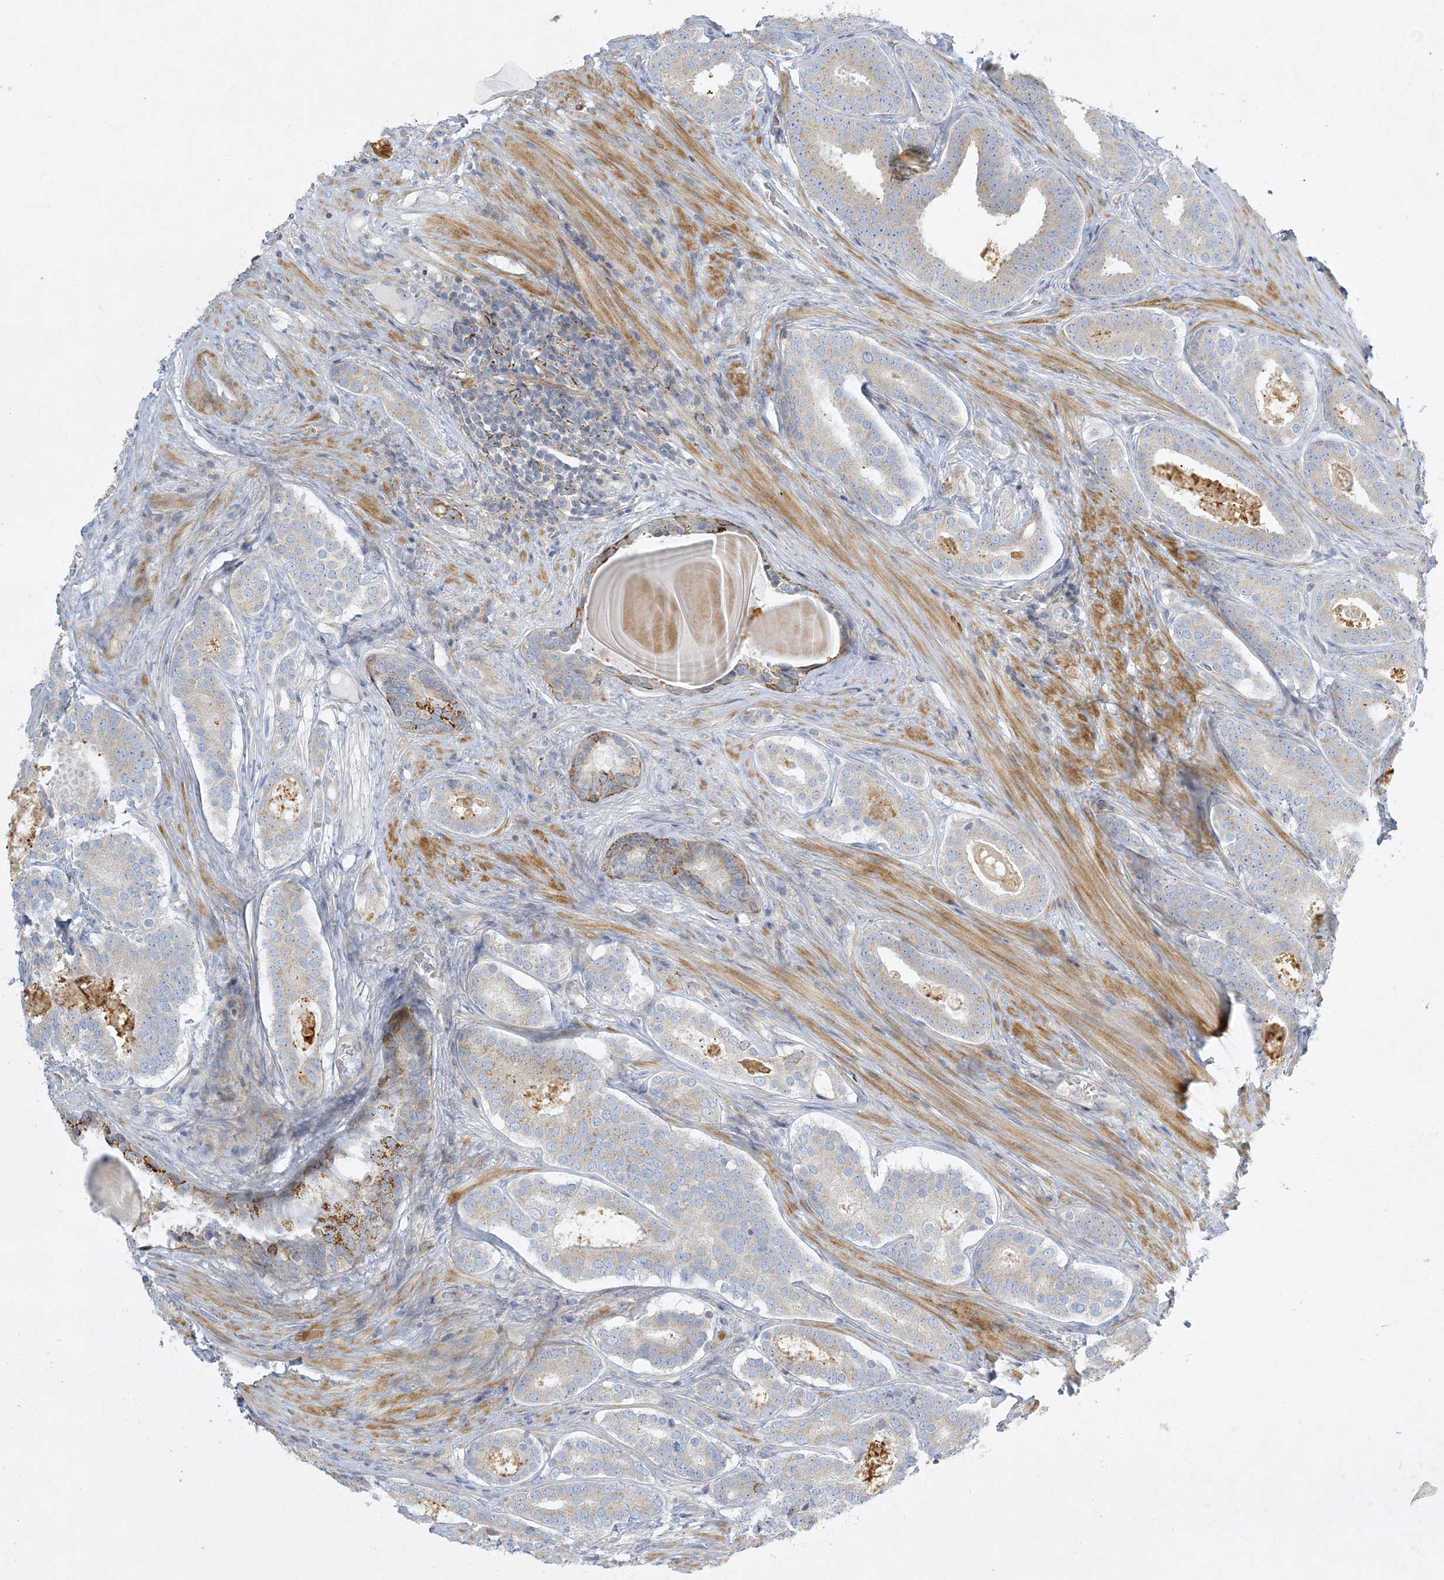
{"staining": {"intensity": "moderate", "quantity": "<25%", "location": "cytoplasmic/membranous"}, "tissue": "prostate cancer", "cell_type": "Tumor cells", "image_type": "cancer", "snomed": [{"axis": "morphology", "description": "Adenocarcinoma, High grade"}, {"axis": "topography", "description": "Prostate"}], "caption": "Prostate cancer stained for a protein exhibits moderate cytoplasmic/membranous positivity in tumor cells. (DAB (3,3'-diaminobenzidine) IHC, brown staining for protein, blue staining for nuclei).", "gene": "LTN1", "patient": {"sex": "male", "age": 60}}